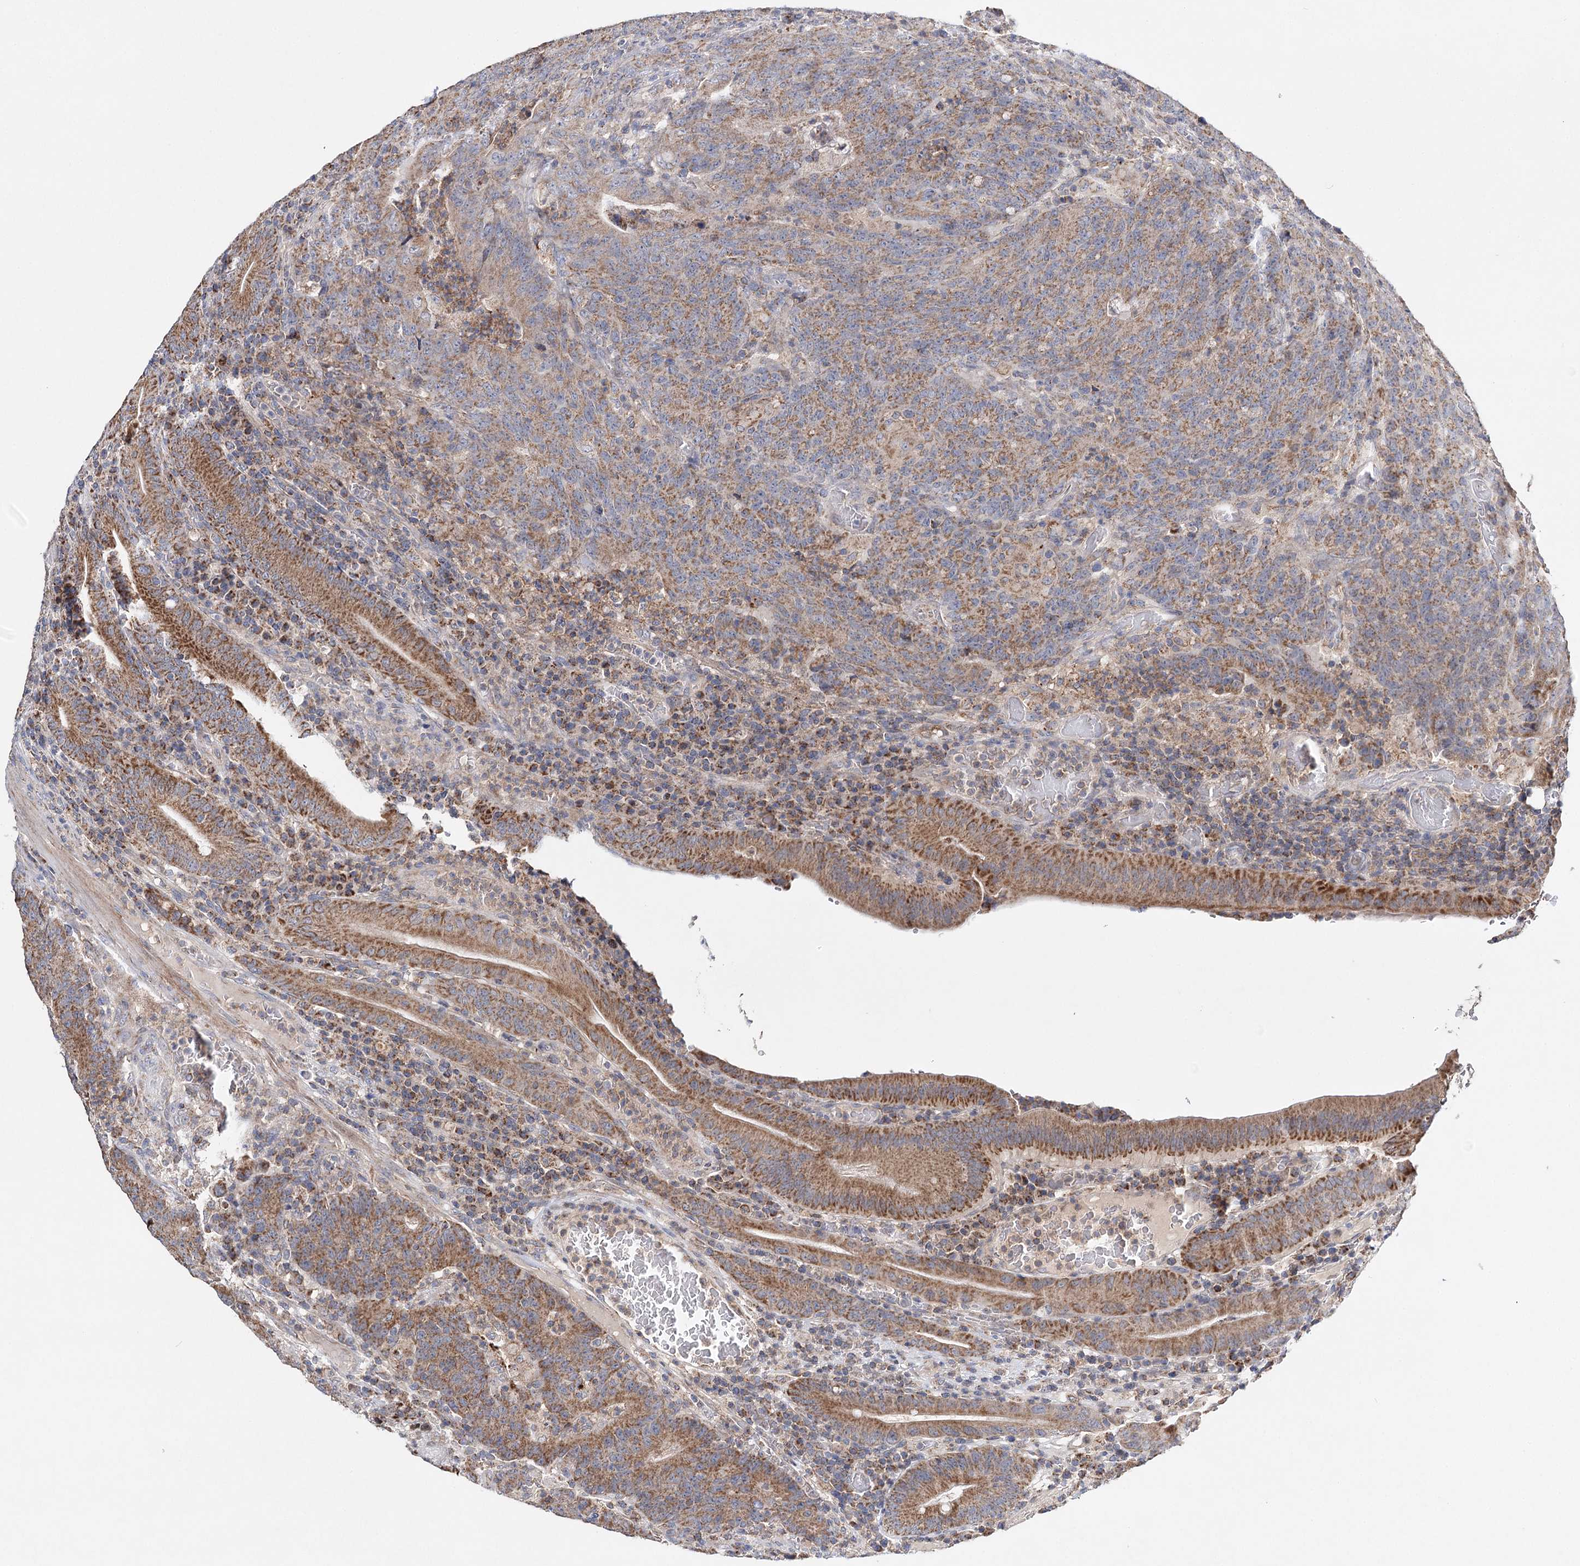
{"staining": {"intensity": "moderate", "quantity": ">75%", "location": "cytoplasmic/membranous"}, "tissue": "colorectal cancer", "cell_type": "Tumor cells", "image_type": "cancer", "snomed": [{"axis": "morphology", "description": "Normal tissue, NOS"}, {"axis": "morphology", "description": "Adenocarcinoma, NOS"}, {"axis": "topography", "description": "Colon"}], "caption": "This is an image of immunohistochemistry (IHC) staining of colorectal cancer (adenocarcinoma), which shows moderate positivity in the cytoplasmic/membranous of tumor cells.", "gene": "CFAP46", "patient": {"sex": "female", "age": 75}}